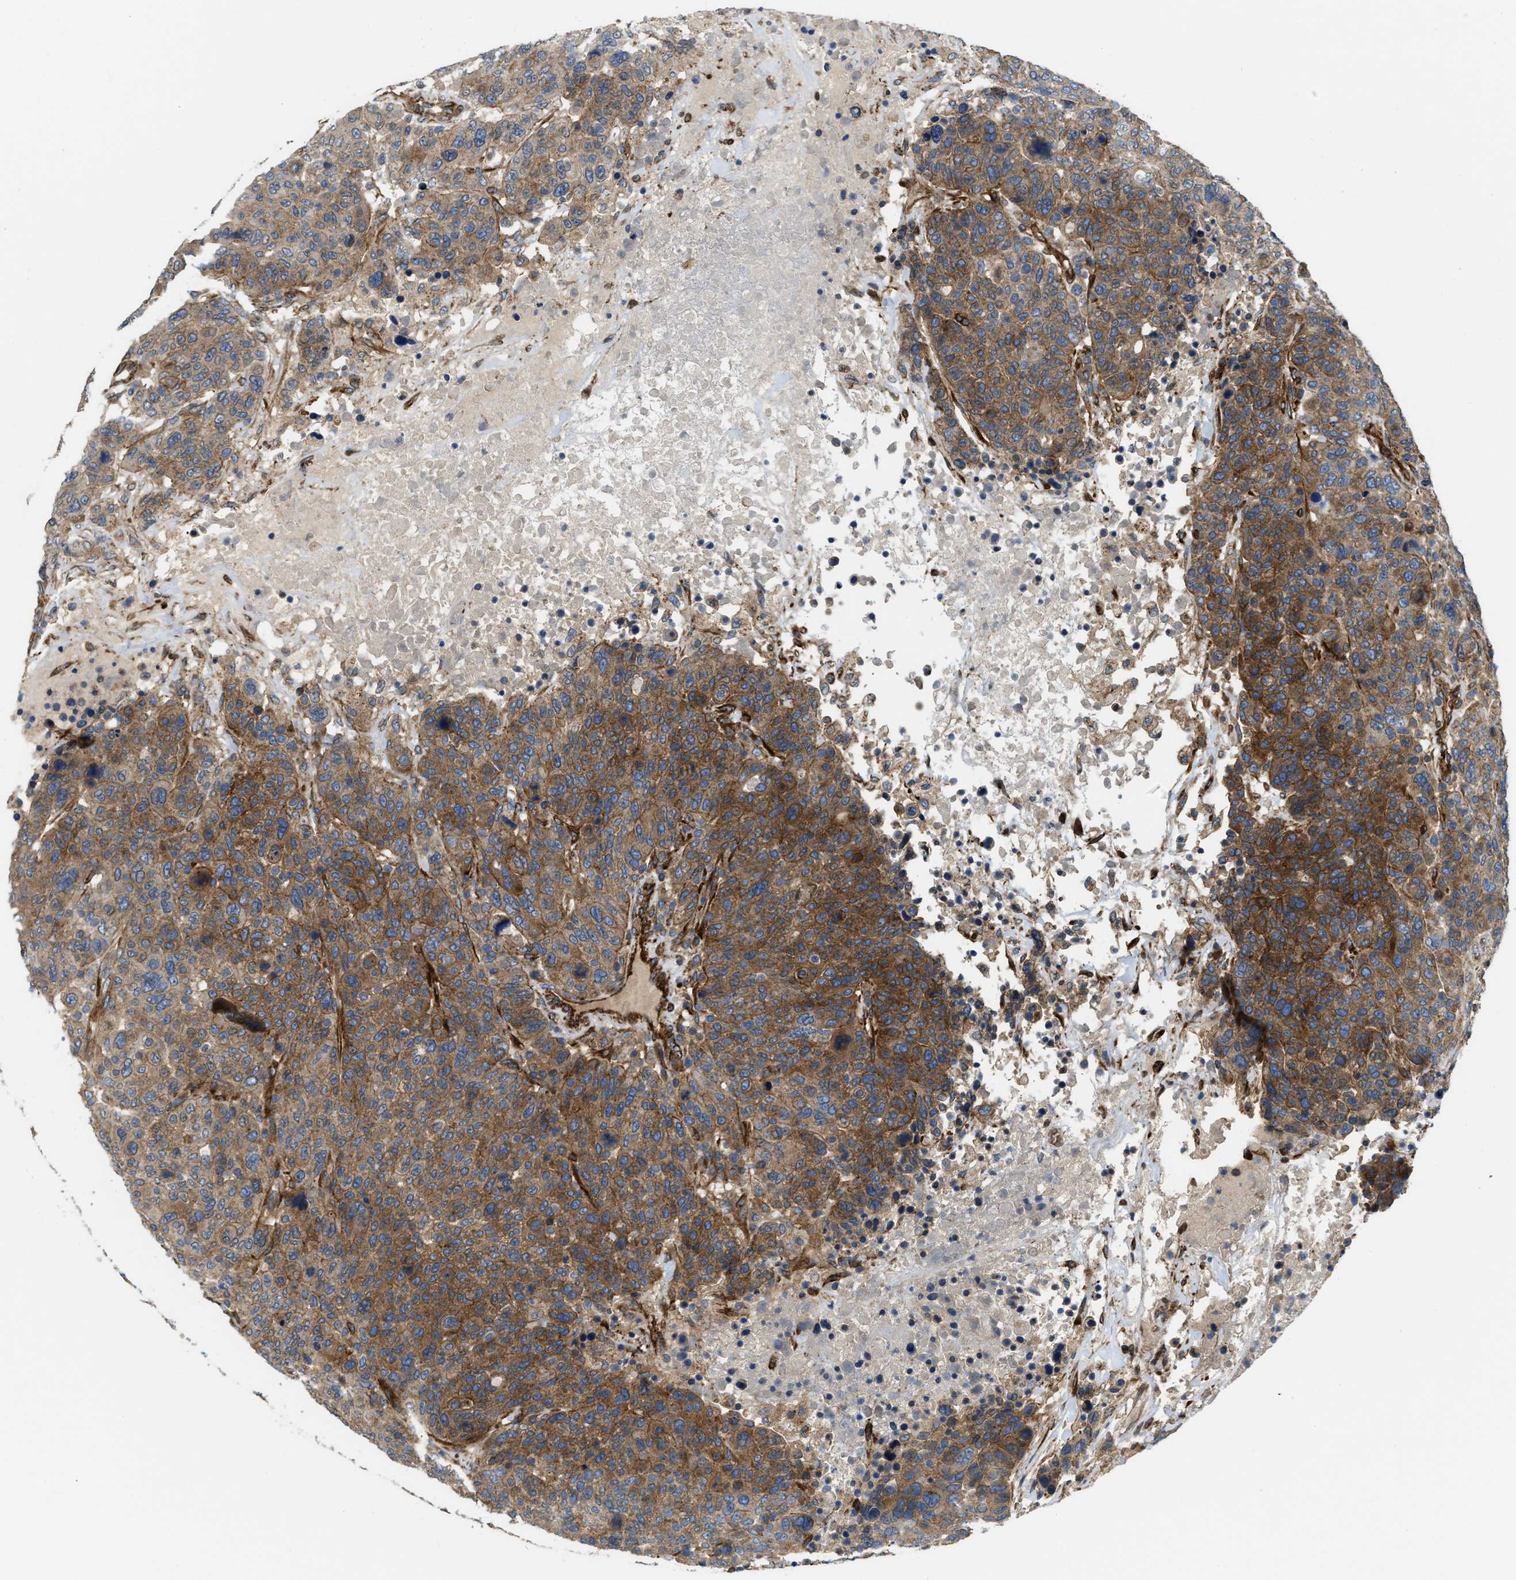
{"staining": {"intensity": "moderate", "quantity": ">75%", "location": "cytoplasmic/membranous"}, "tissue": "breast cancer", "cell_type": "Tumor cells", "image_type": "cancer", "snomed": [{"axis": "morphology", "description": "Duct carcinoma"}, {"axis": "topography", "description": "Breast"}], "caption": "This micrograph exhibits intraductal carcinoma (breast) stained with IHC to label a protein in brown. The cytoplasmic/membranous of tumor cells show moderate positivity for the protein. Nuclei are counter-stained blue.", "gene": "ERC1", "patient": {"sex": "female", "age": 37}}